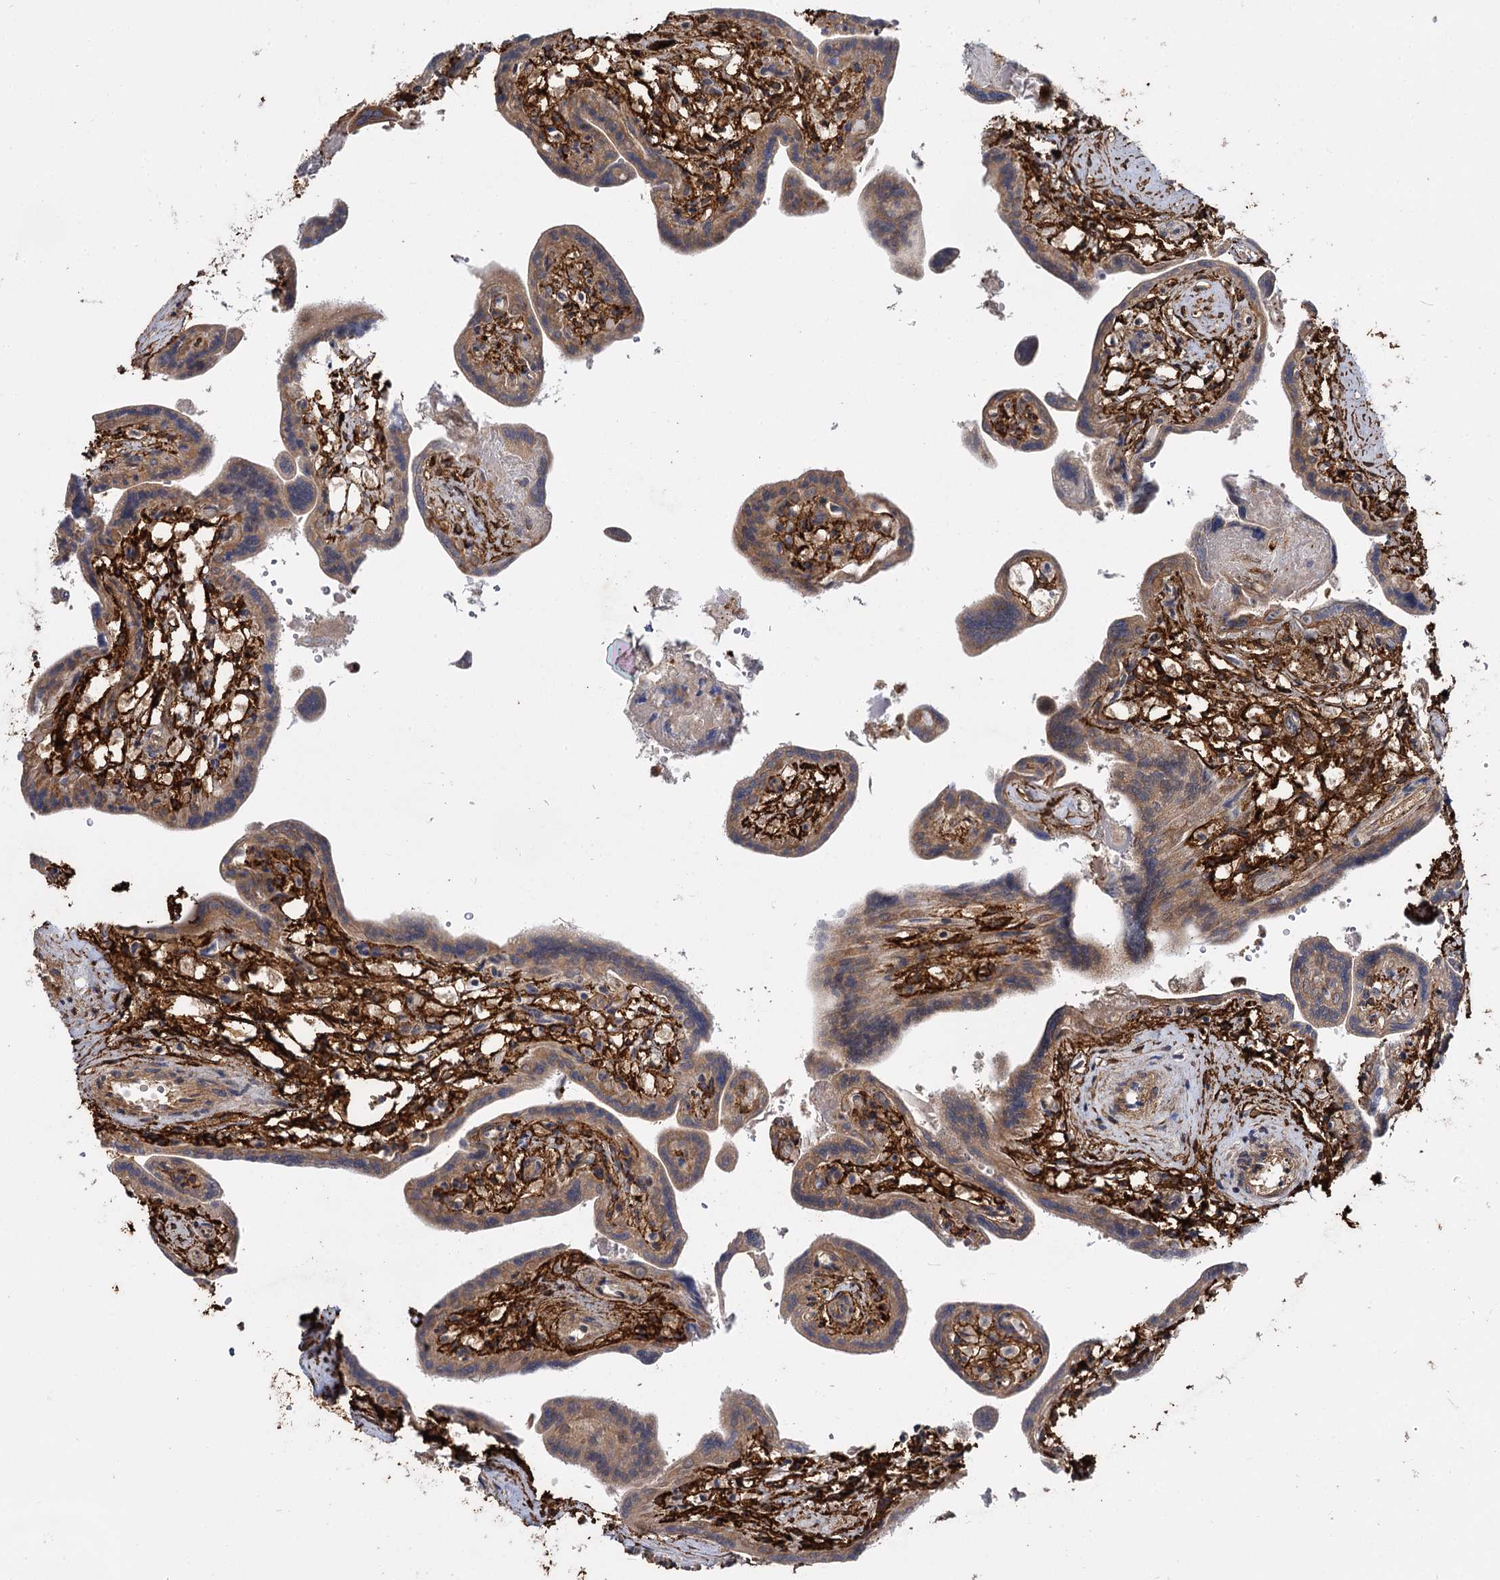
{"staining": {"intensity": "moderate", "quantity": ">75%", "location": "cytoplasmic/membranous"}, "tissue": "placenta", "cell_type": "Trophoblastic cells", "image_type": "normal", "snomed": [{"axis": "morphology", "description": "Normal tissue, NOS"}, {"axis": "topography", "description": "Placenta"}], "caption": "Immunohistochemistry of normal human placenta displays medium levels of moderate cytoplasmic/membranous expression in about >75% of trophoblastic cells. (Brightfield microscopy of DAB IHC at high magnification).", "gene": "SUPT20H", "patient": {"sex": "female", "age": 37}}